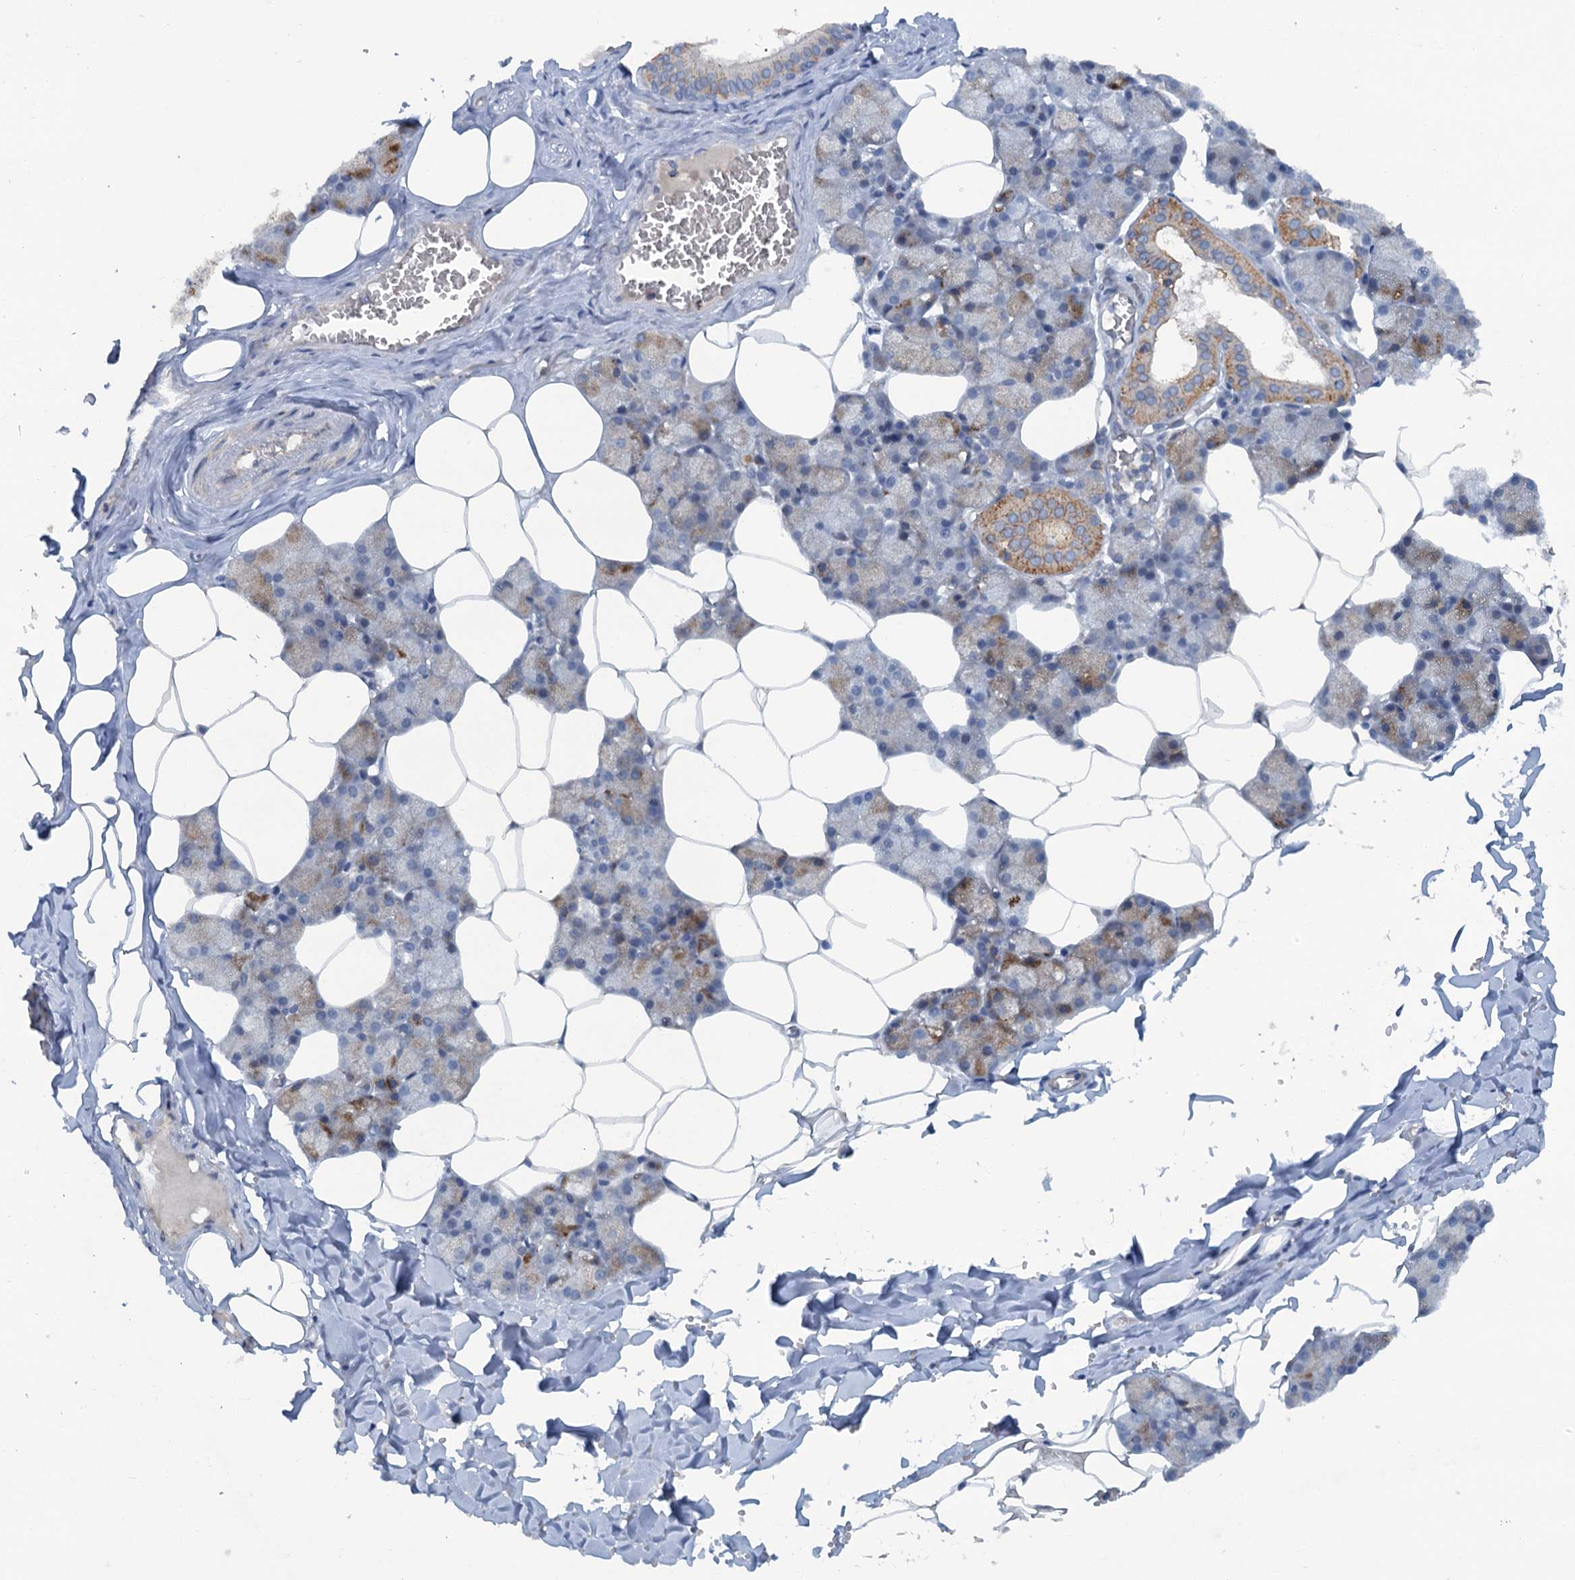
{"staining": {"intensity": "moderate", "quantity": "<25%", "location": "cytoplasmic/membranous"}, "tissue": "salivary gland", "cell_type": "Glandular cells", "image_type": "normal", "snomed": [{"axis": "morphology", "description": "Normal tissue, NOS"}, {"axis": "topography", "description": "Salivary gland"}], "caption": "Salivary gland stained with DAB immunohistochemistry reveals low levels of moderate cytoplasmic/membranous positivity in approximately <25% of glandular cells.", "gene": "MYO16", "patient": {"sex": "male", "age": 62}}